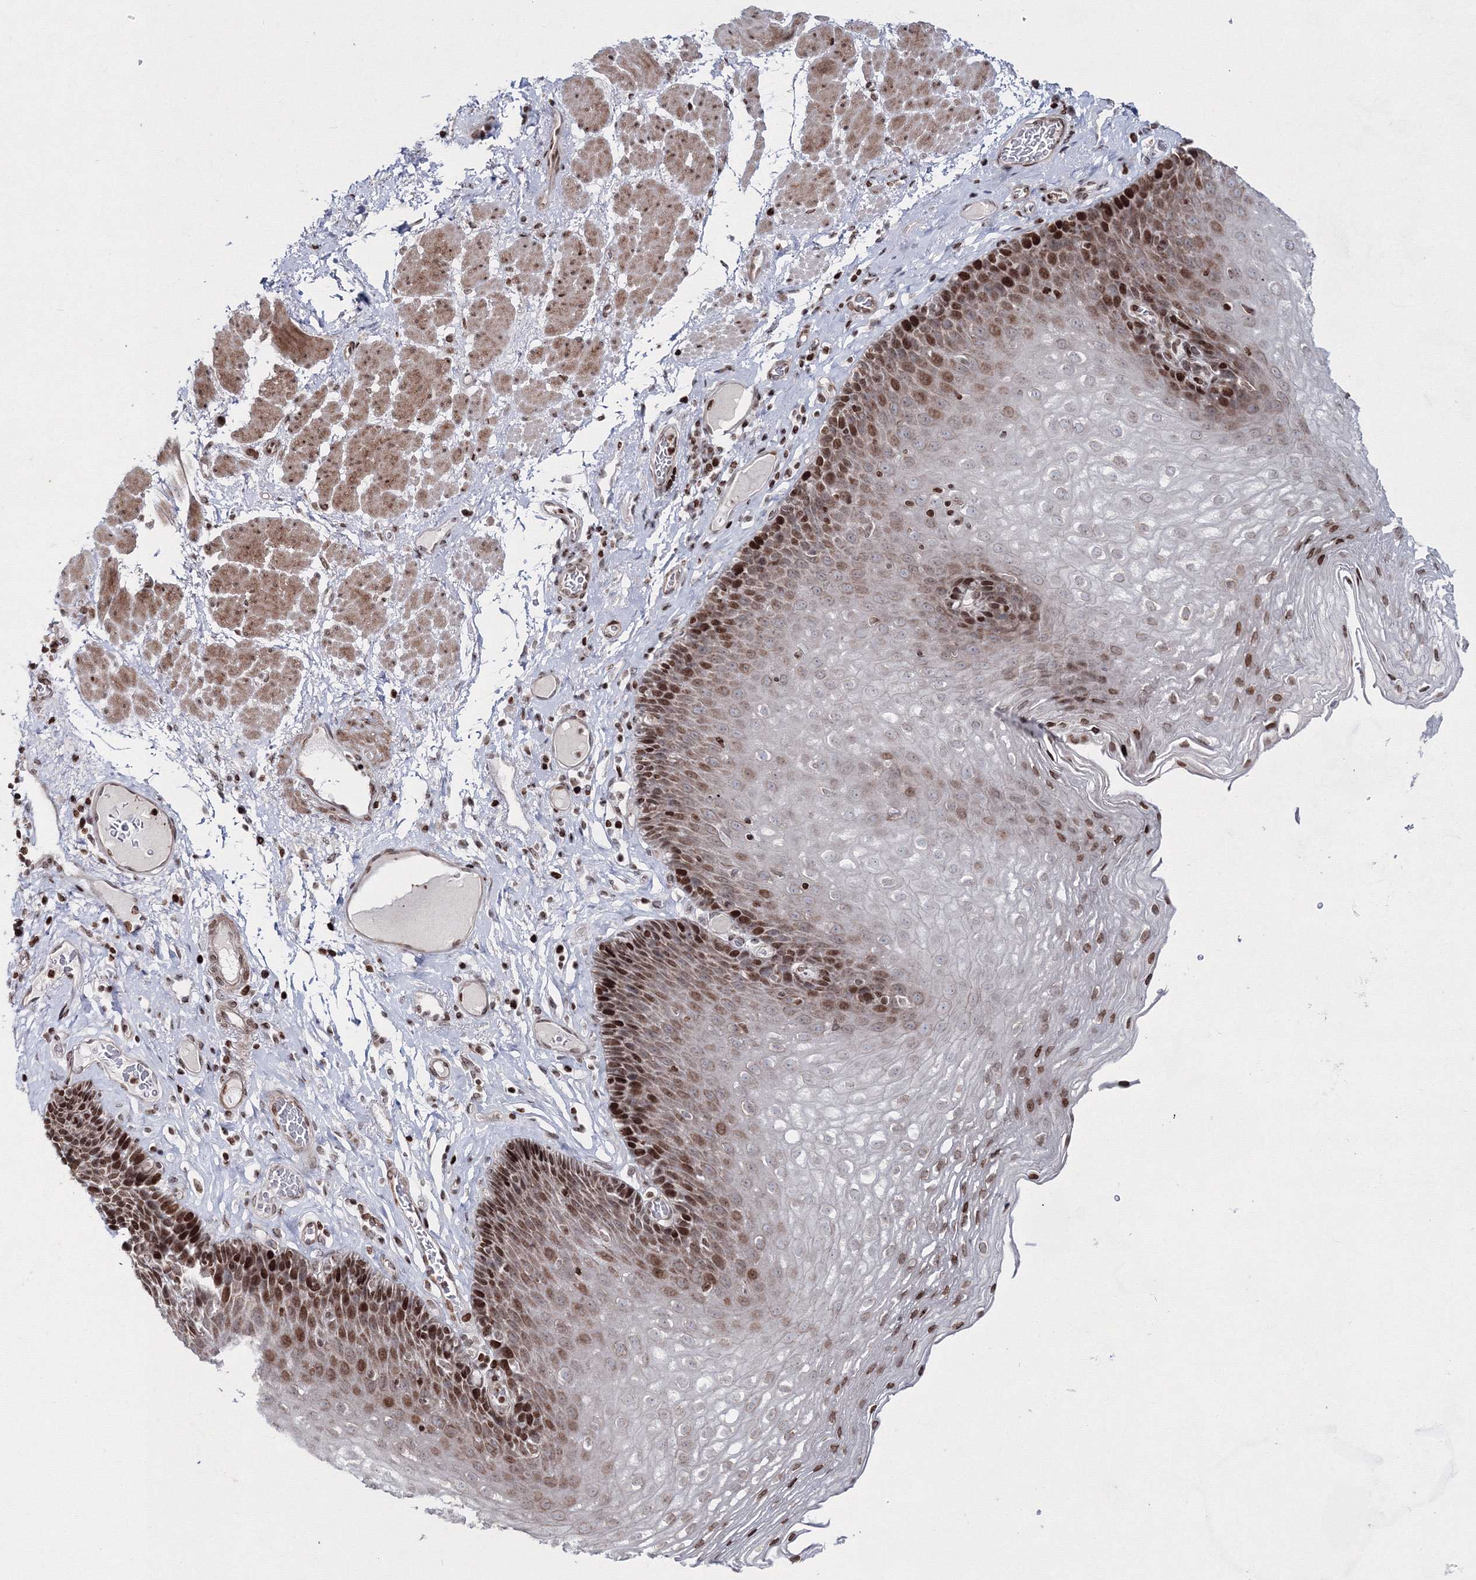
{"staining": {"intensity": "strong", "quantity": "25%-75%", "location": "nuclear"}, "tissue": "esophagus", "cell_type": "Squamous epithelial cells", "image_type": "normal", "snomed": [{"axis": "morphology", "description": "Normal tissue, NOS"}, {"axis": "topography", "description": "Esophagus"}], "caption": "A brown stain labels strong nuclear positivity of a protein in squamous epithelial cells of normal human esophagus.", "gene": "SMIM29", "patient": {"sex": "female", "age": 66}}